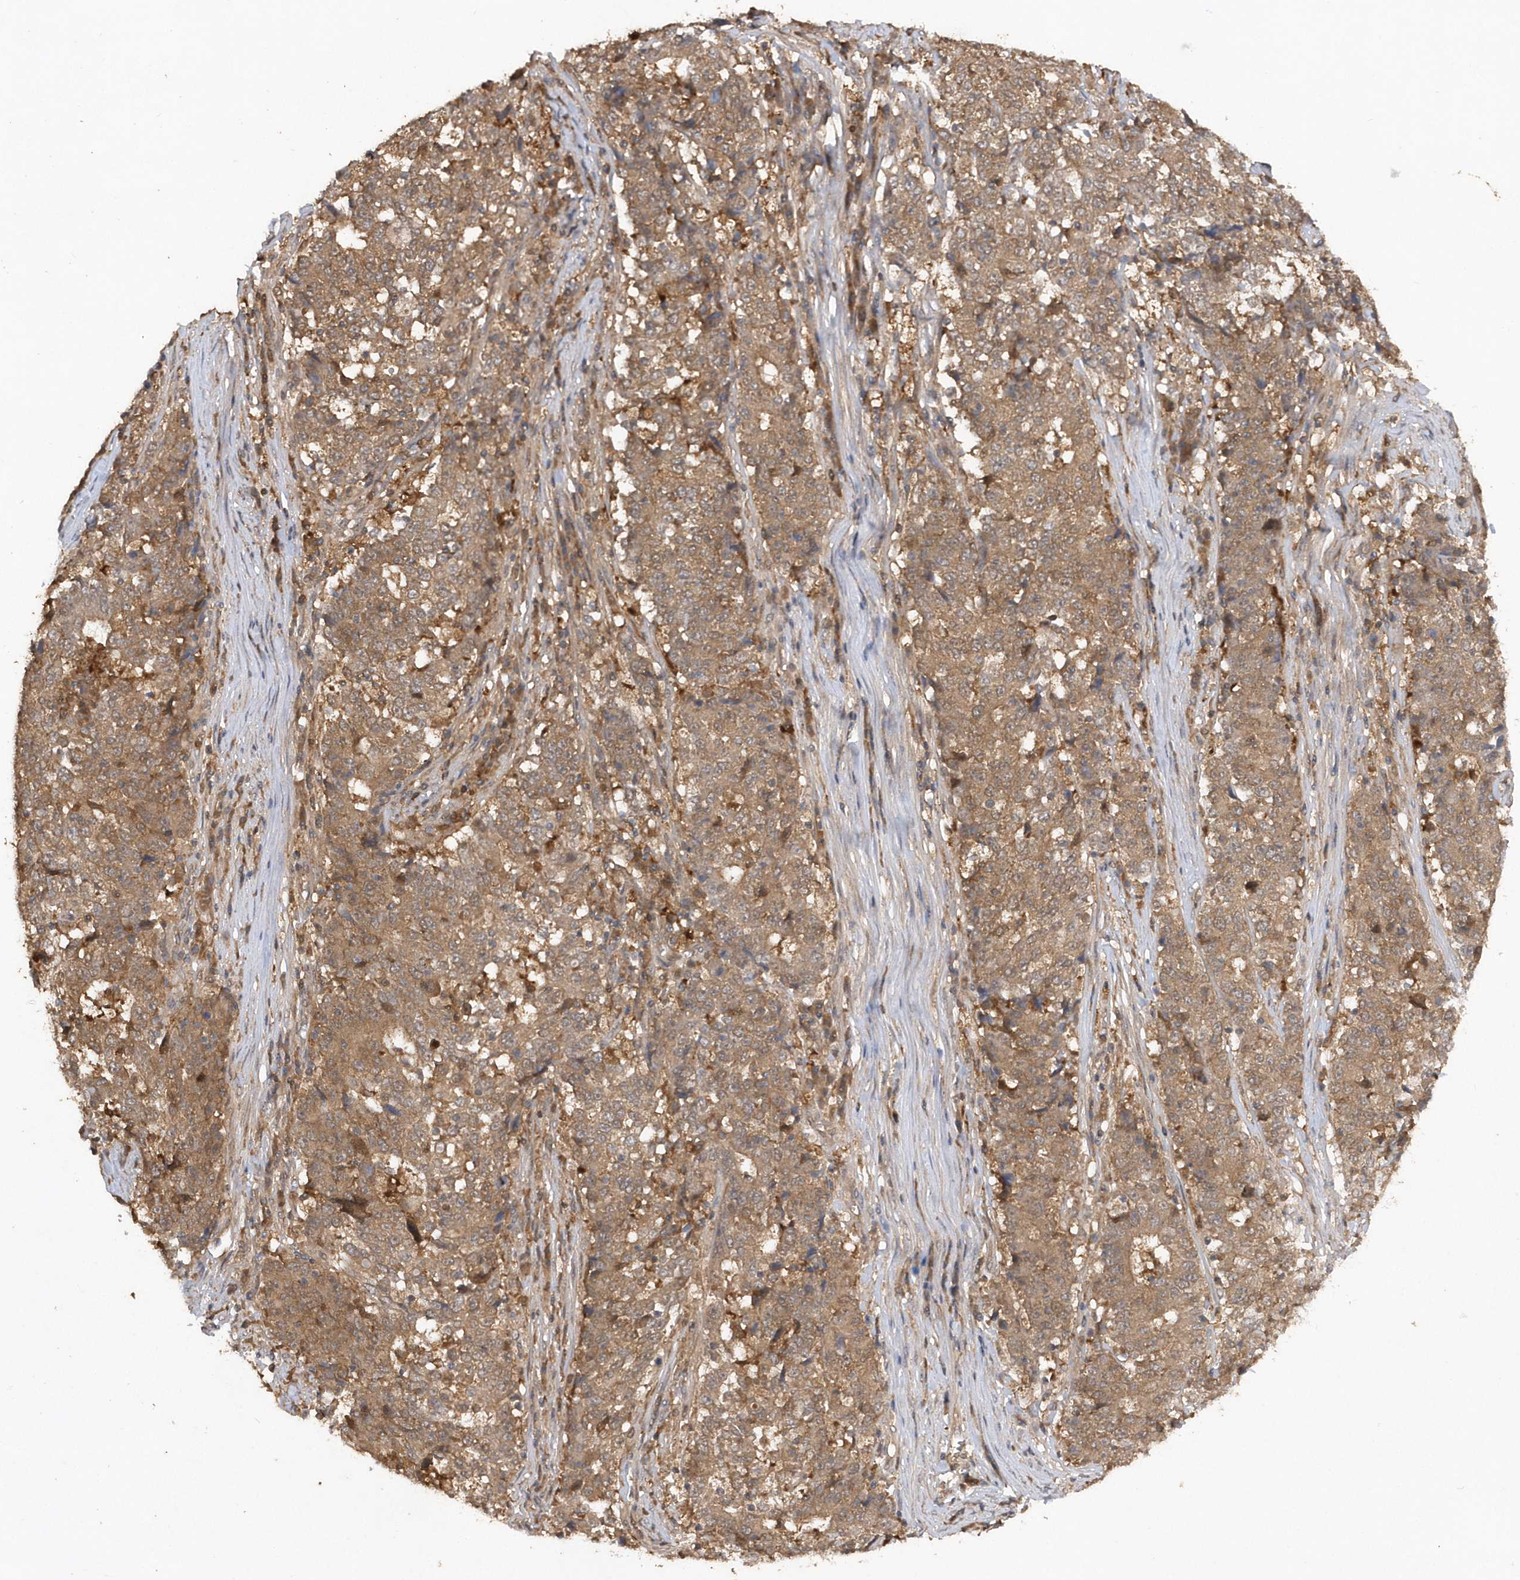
{"staining": {"intensity": "moderate", "quantity": ">75%", "location": "cytoplasmic/membranous"}, "tissue": "stomach cancer", "cell_type": "Tumor cells", "image_type": "cancer", "snomed": [{"axis": "morphology", "description": "Adenocarcinoma, NOS"}, {"axis": "topography", "description": "Stomach"}], "caption": "IHC micrograph of human stomach adenocarcinoma stained for a protein (brown), which displays medium levels of moderate cytoplasmic/membranous expression in approximately >75% of tumor cells.", "gene": "RPE", "patient": {"sex": "male", "age": 59}}